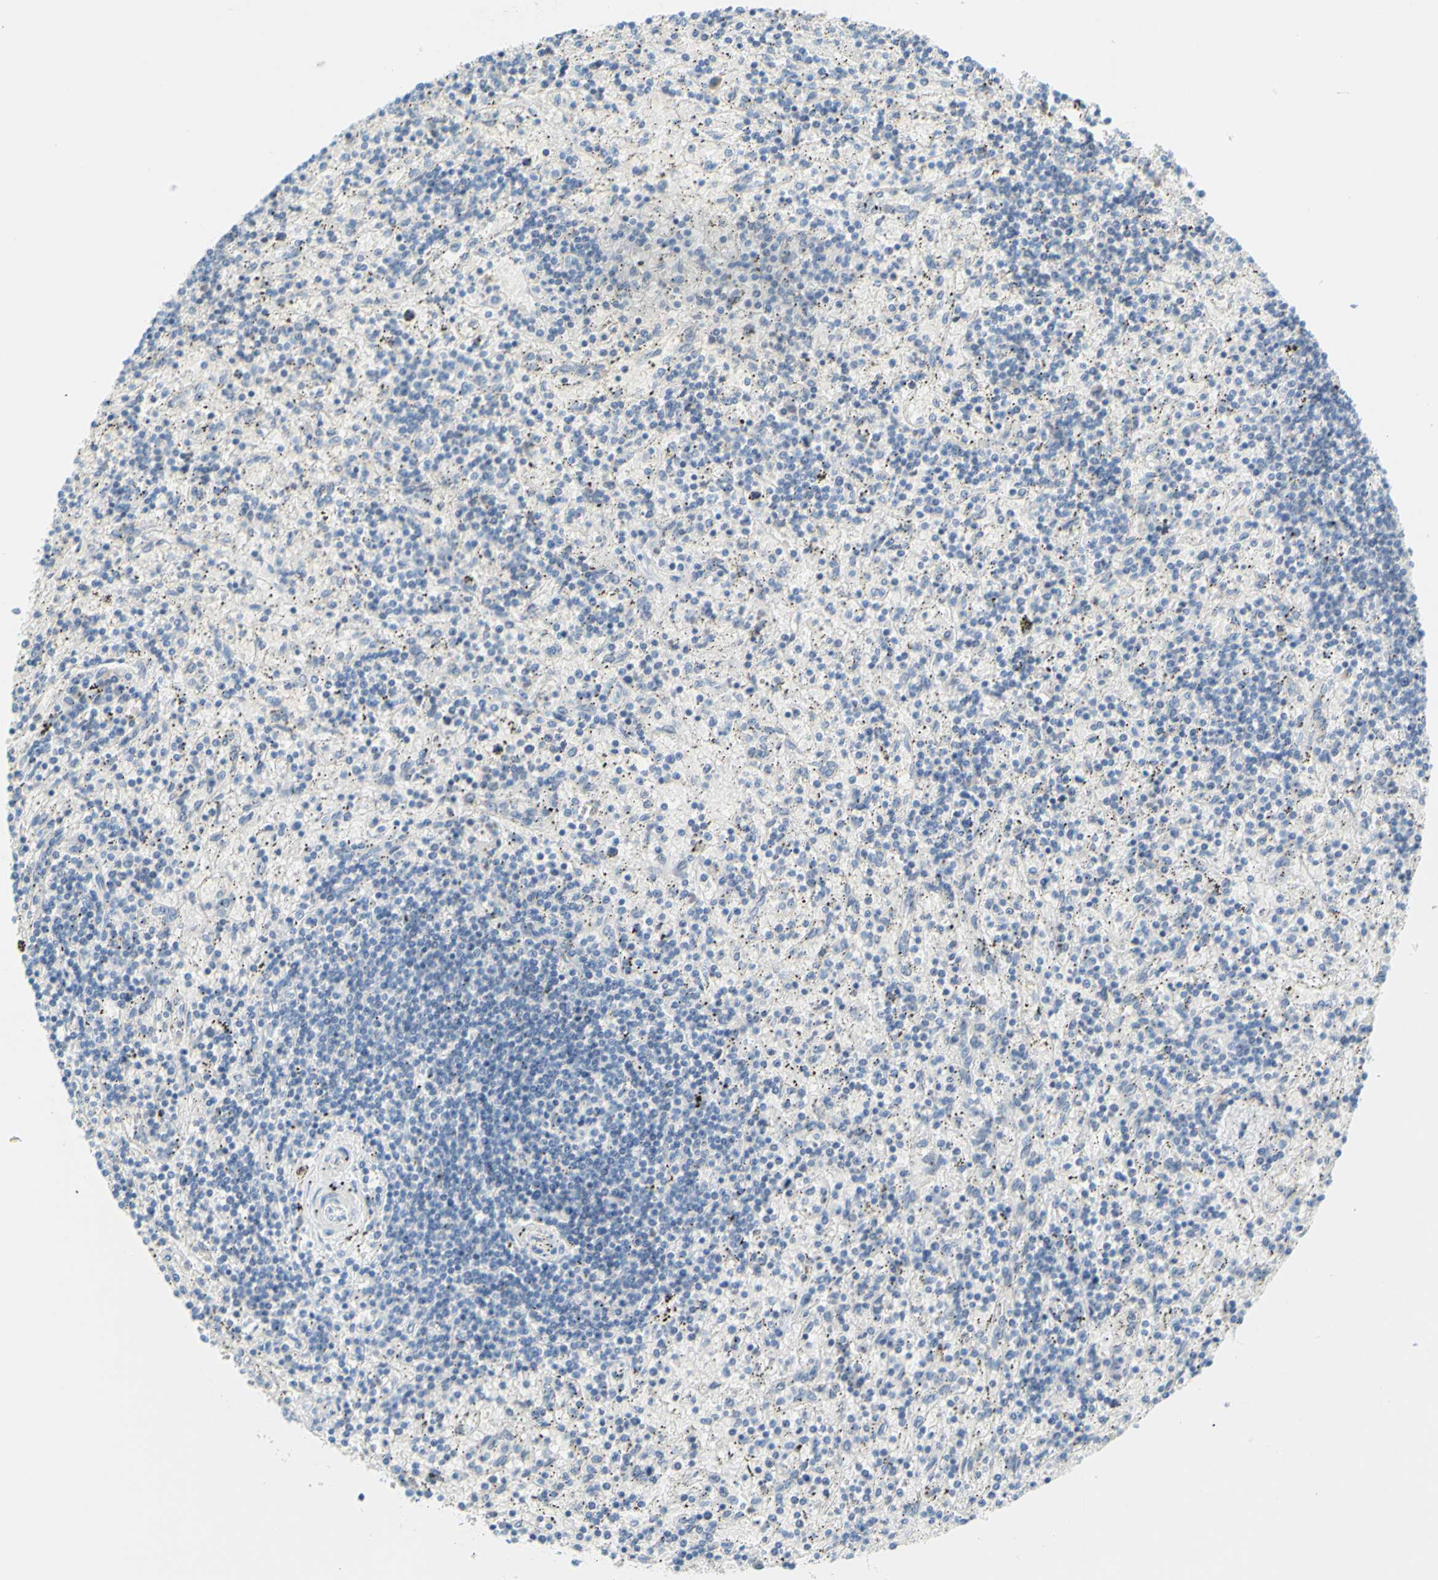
{"staining": {"intensity": "negative", "quantity": "none", "location": "none"}, "tissue": "lymphoma", "cell_type": "Tumor cells", "image_type": "cancer", "snomed": [{"axis": "morphology", "description": "Malignant lymphoma, non-Hodgkin's type, Low grade"}, {"axis": "topography", "description": "Spleen"}], "caption": "A high-resolution photomicrograph shows IHC staining of lymphoma, which displays no significant staining in tumor cells.", "gene": "DCT", "patient": {"sex": "male", "age": 76}}